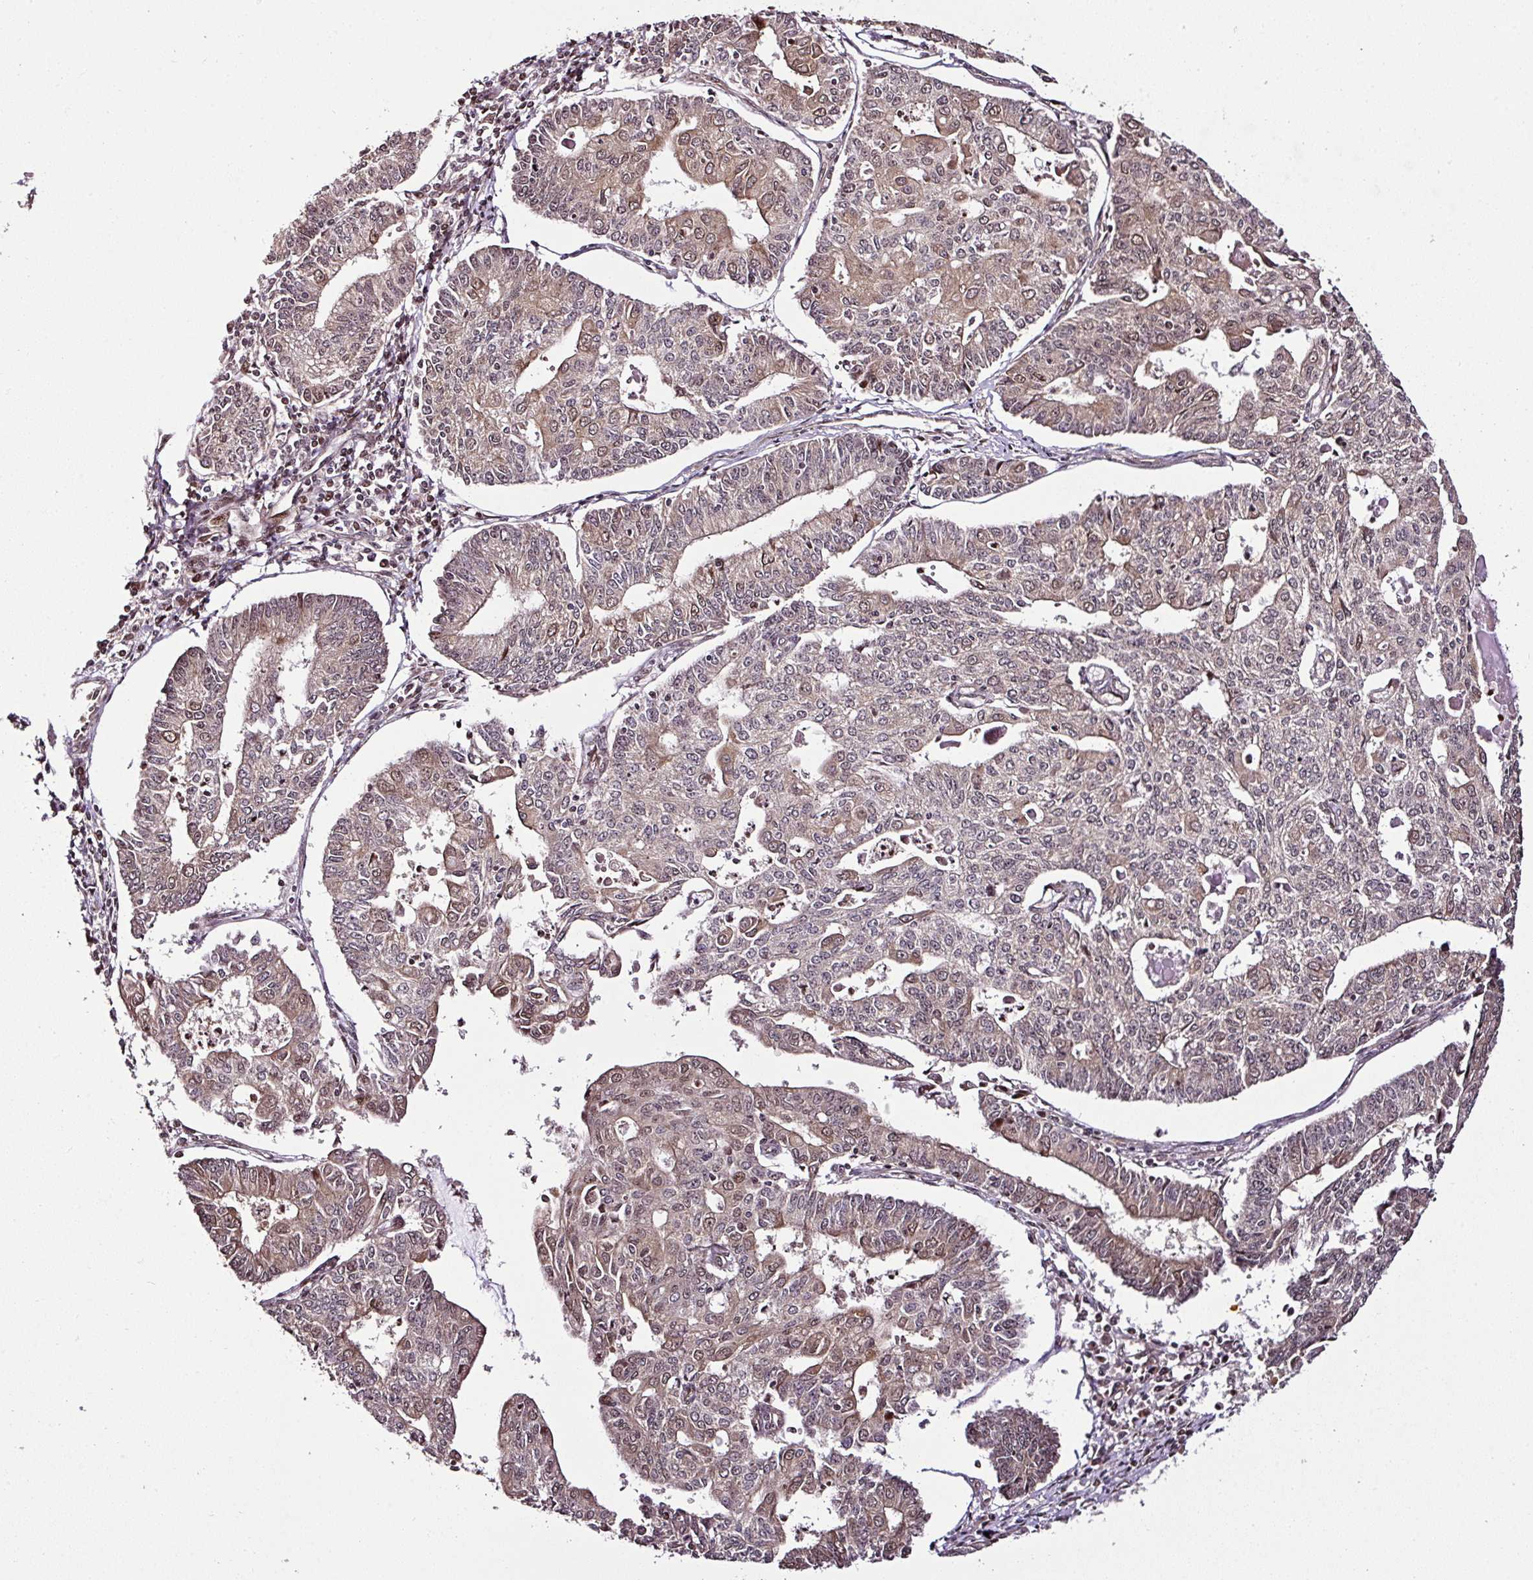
{"staining": {"intensity": "weak", "quantity": "25%-75%", "location": "nuclear"}, "tissue": "endometrial cancer", "cell_type": "Tumor cells", "image_type": "cancer", "snomed": [{"axis": "morphology", "description": "Adenocarcinoma, NOS"}, {"axis": "topography", "description": "Endometrium"}], "caption": "Tumor cells demonstrate low levels of weak nuclear staining in approximately 25%-75% of cells in human endometrial cancer (adenocarcinoma). Using DAB (brown) and hematoxylin (blue) stains, captured at high magnification using brightfield microscopy.", "gene": "COPRS", "patient": {"sex": "female", "age": 56}}